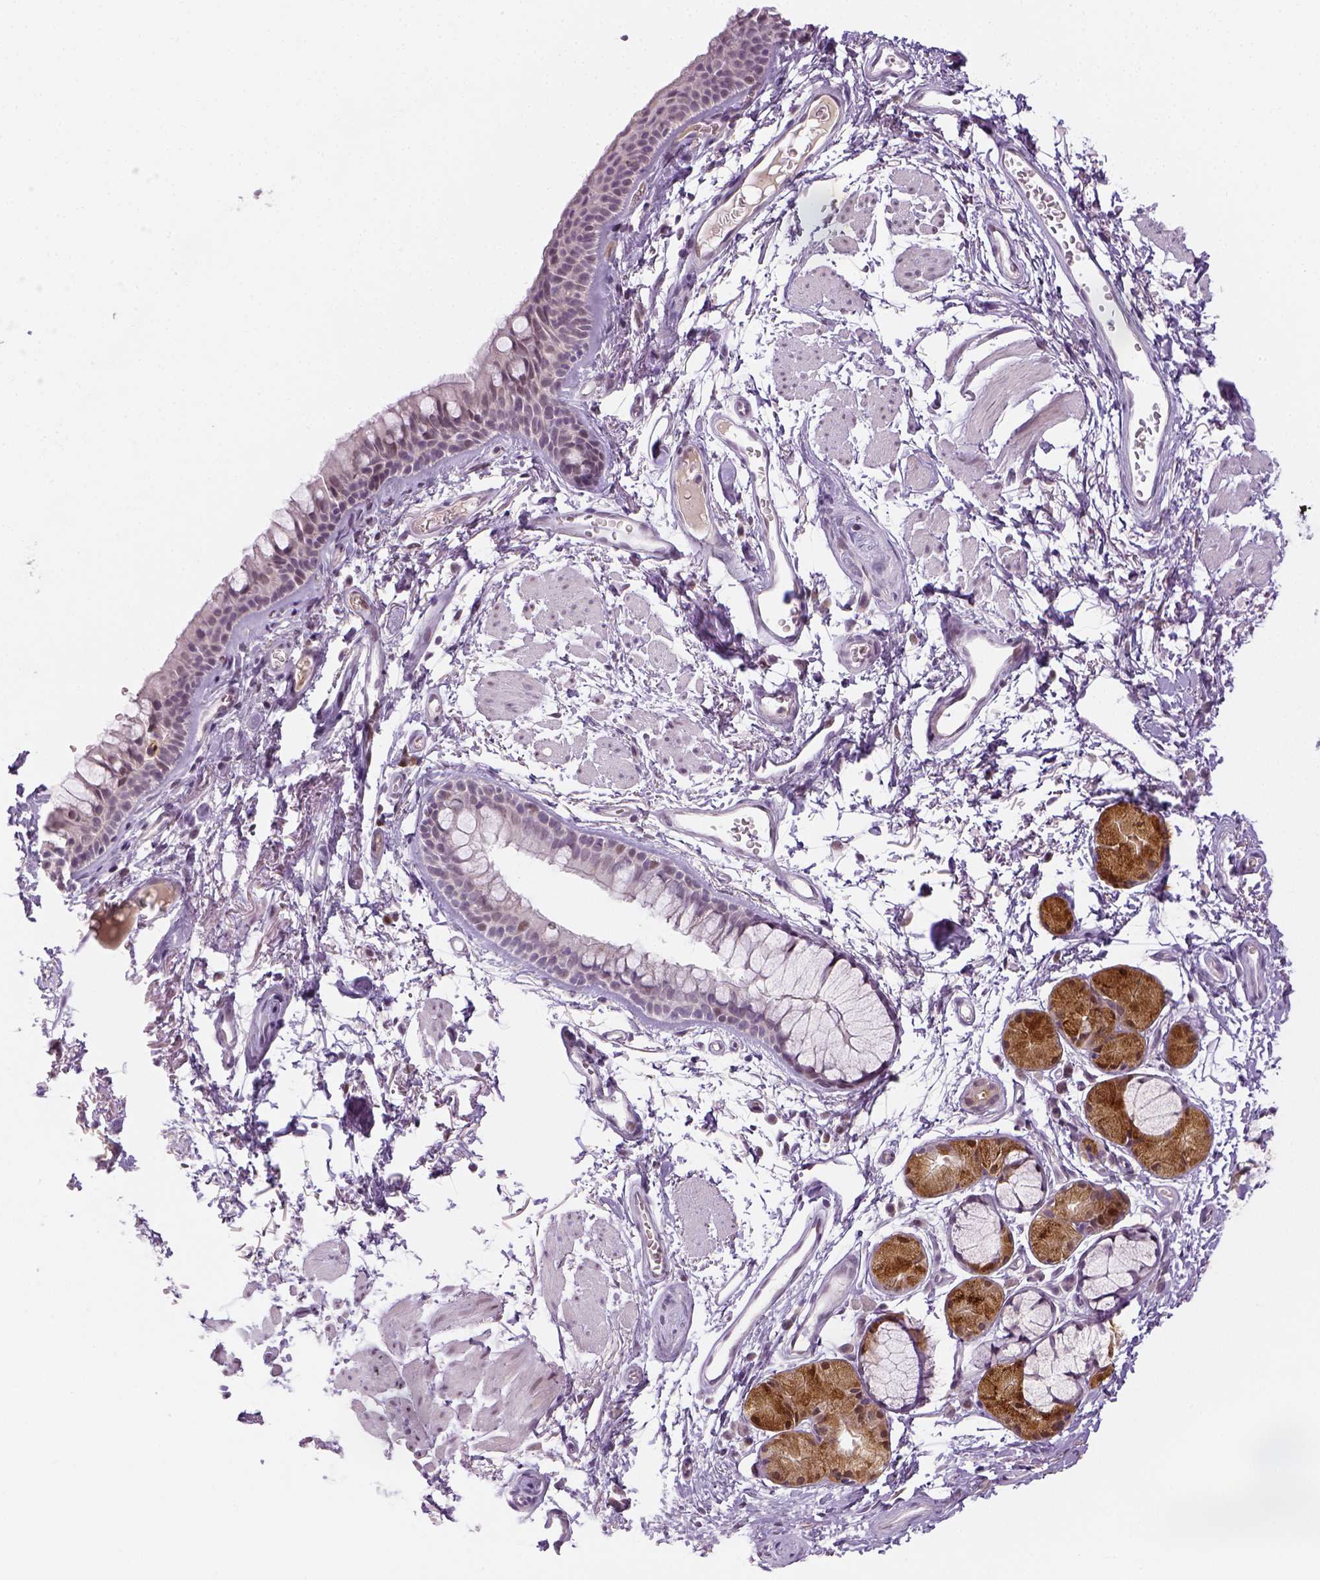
{"staining": {"intensity": "negative", "quantity": "none", "location": "none"}, "tissue": "adipose tissue", "cell_type": "Adipocytes", "image_type": "normal", "snomed": [{"axis": "morphology", "description": "Normal tissue, NOS"}, {"axis": "topography", "description": "Cartilage tissue"}, {"axis": "topography", "description": "Bronchus"}], "caption": "The image demonstrates no significant expression in adipocytes of adipose tissue.", "gene": "MAGEB3", "patient": {"sex": "female", "age": 79}}